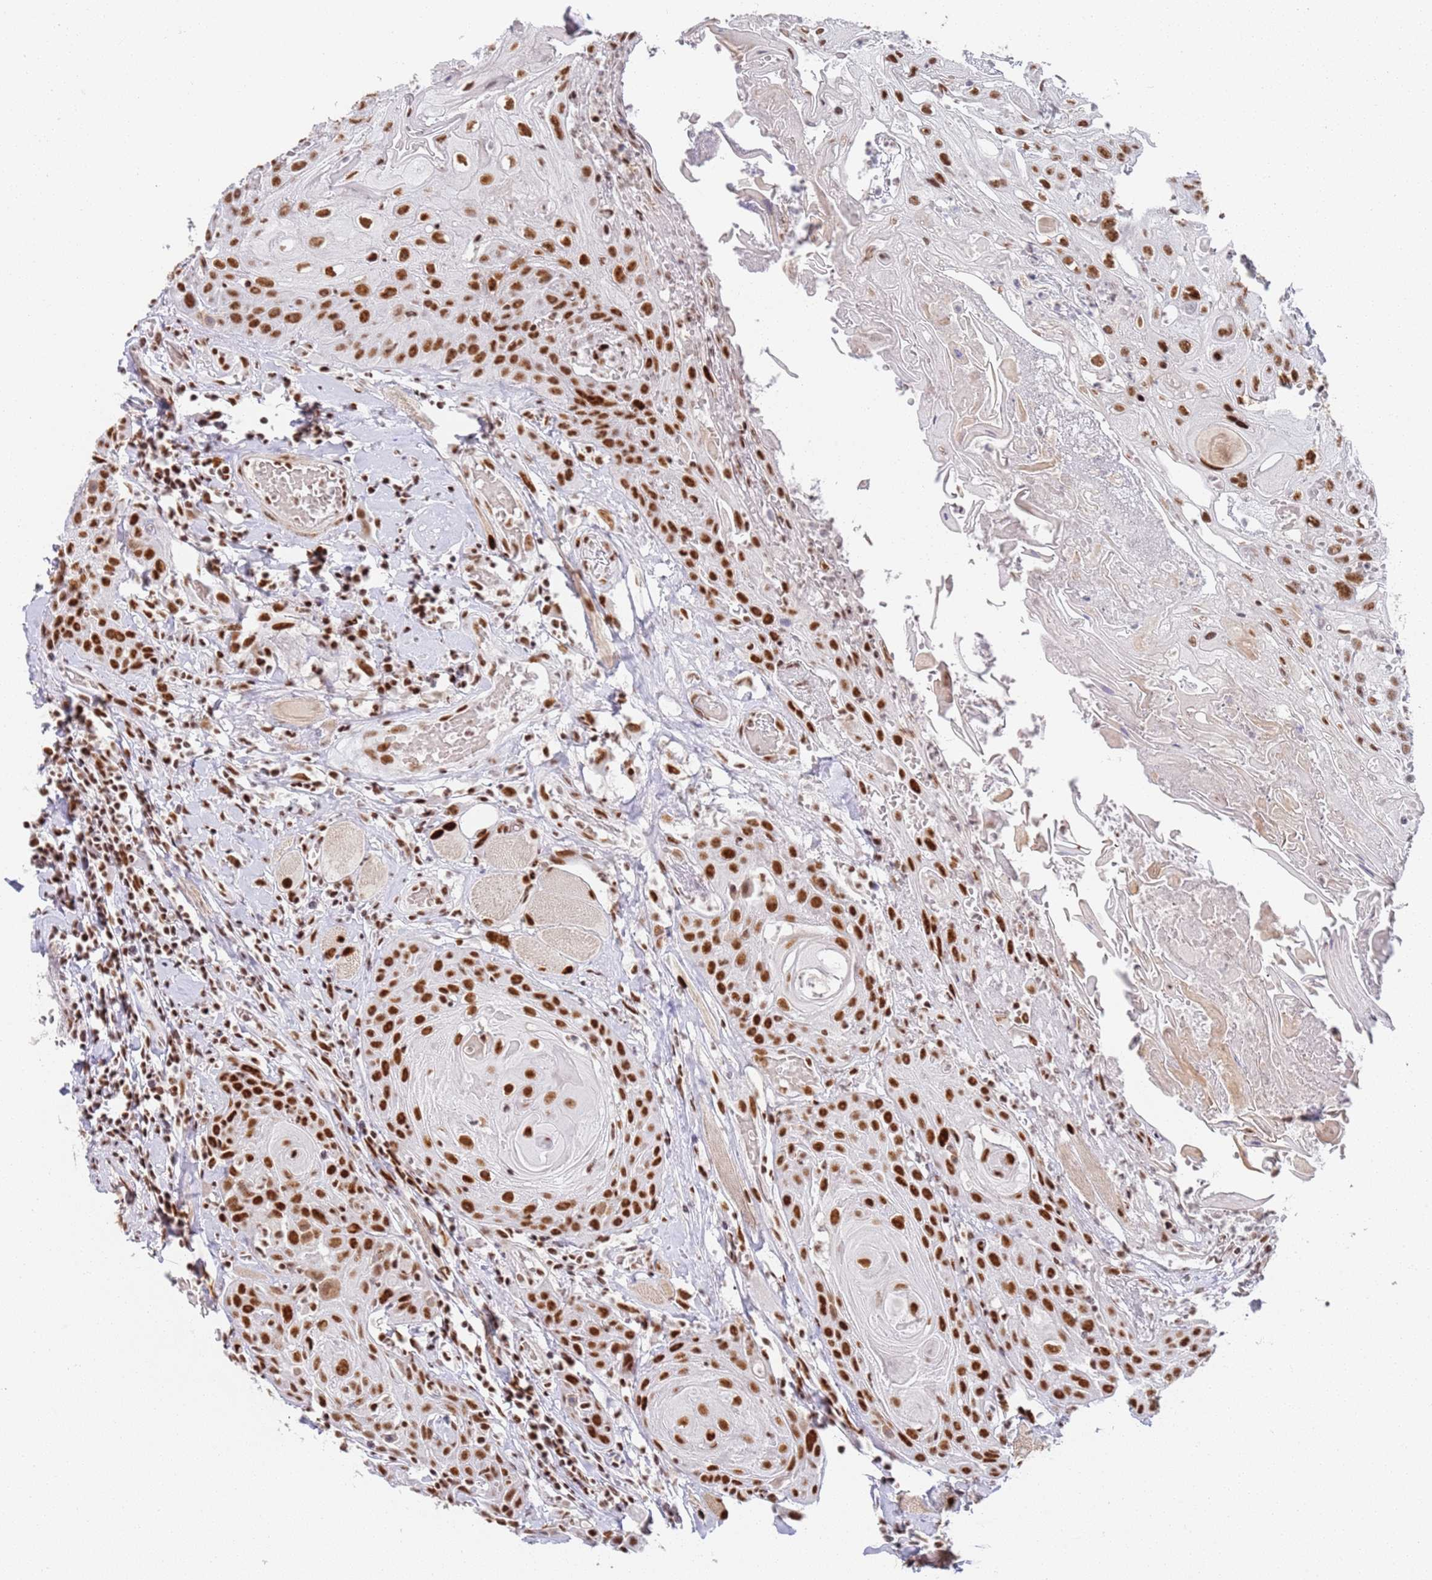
{"staining": {"intensity": "strong", "quantity": ">75%", "location": "nuclear"}, "tissue": "head and neck cancer", "cell_type": "Tumor cells", "image_type": "cancer", "snomed": [{"axis": "morphology", "description": "Squamous cell carcinoma, NOS"}, {"axis": "topography", "description": "Head-Neck"}], "caption": "Approximately >75% of tumor cells in human head and neck cancer (squamous cell carcinoma) display strong nuclear protein positivity as visualized by brown immunohistochemical staining.", "gene": "AKAP8L", "patient": {"sex": "female", "age": 59}}